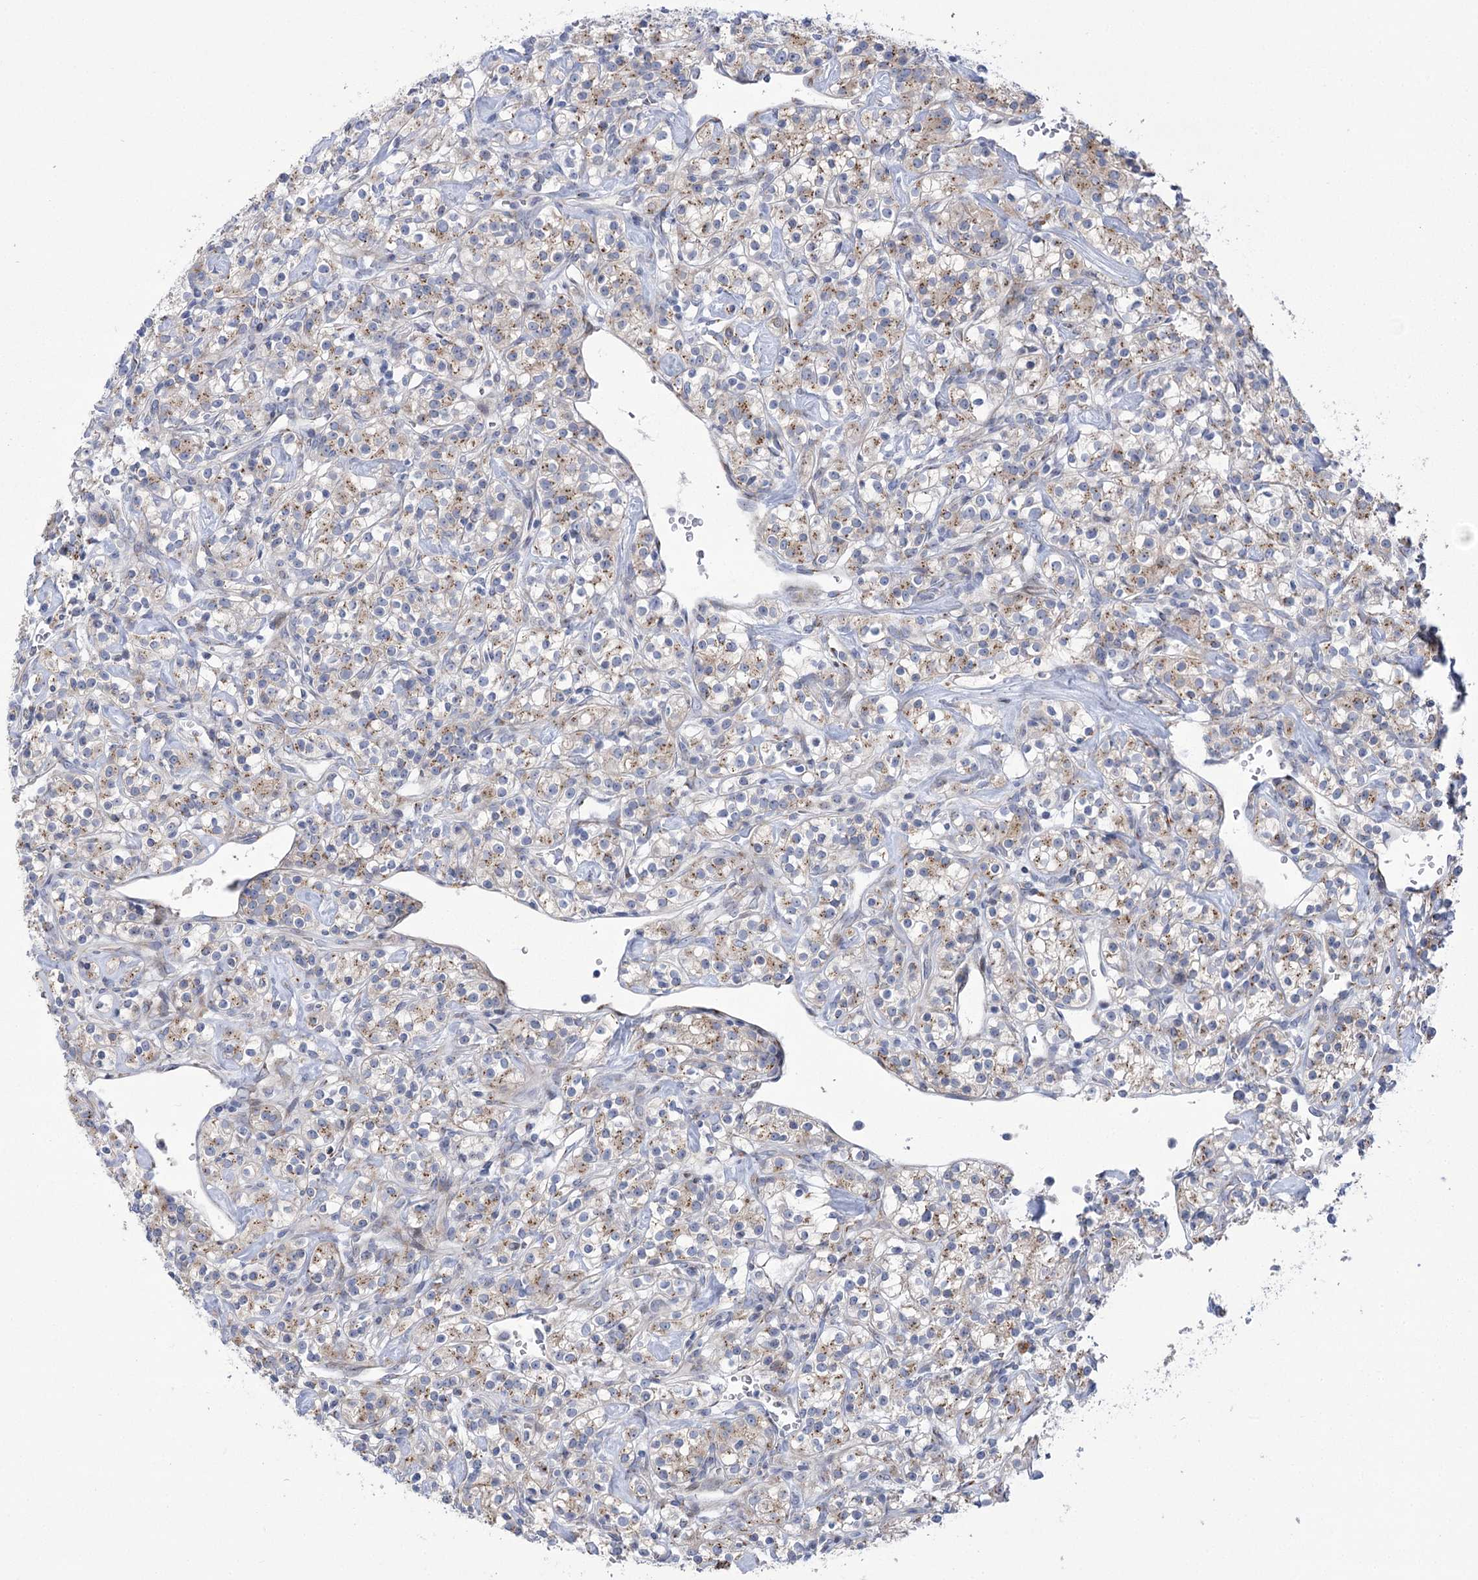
{"staining": {"intensity": "weak", "quantity": ">75%", "location": "cytoplasmic/membranous"}, "tissue": "renal cancer", "cell_type": "Tumor cells", "image_type": "cancer", "snomed": [{"axis": "morphology", "description": "Adenocarcinoma, NOS"}, {"axis": "topography", "description": "Kidney"}], "caption": "Human renal cancer stained with a brown dye shows weak cytoplasmic/membranous positive staining in approximately >75% of tumor cells.", "gene": "NME7", "patient": {"sex": "male", "age": 77}}